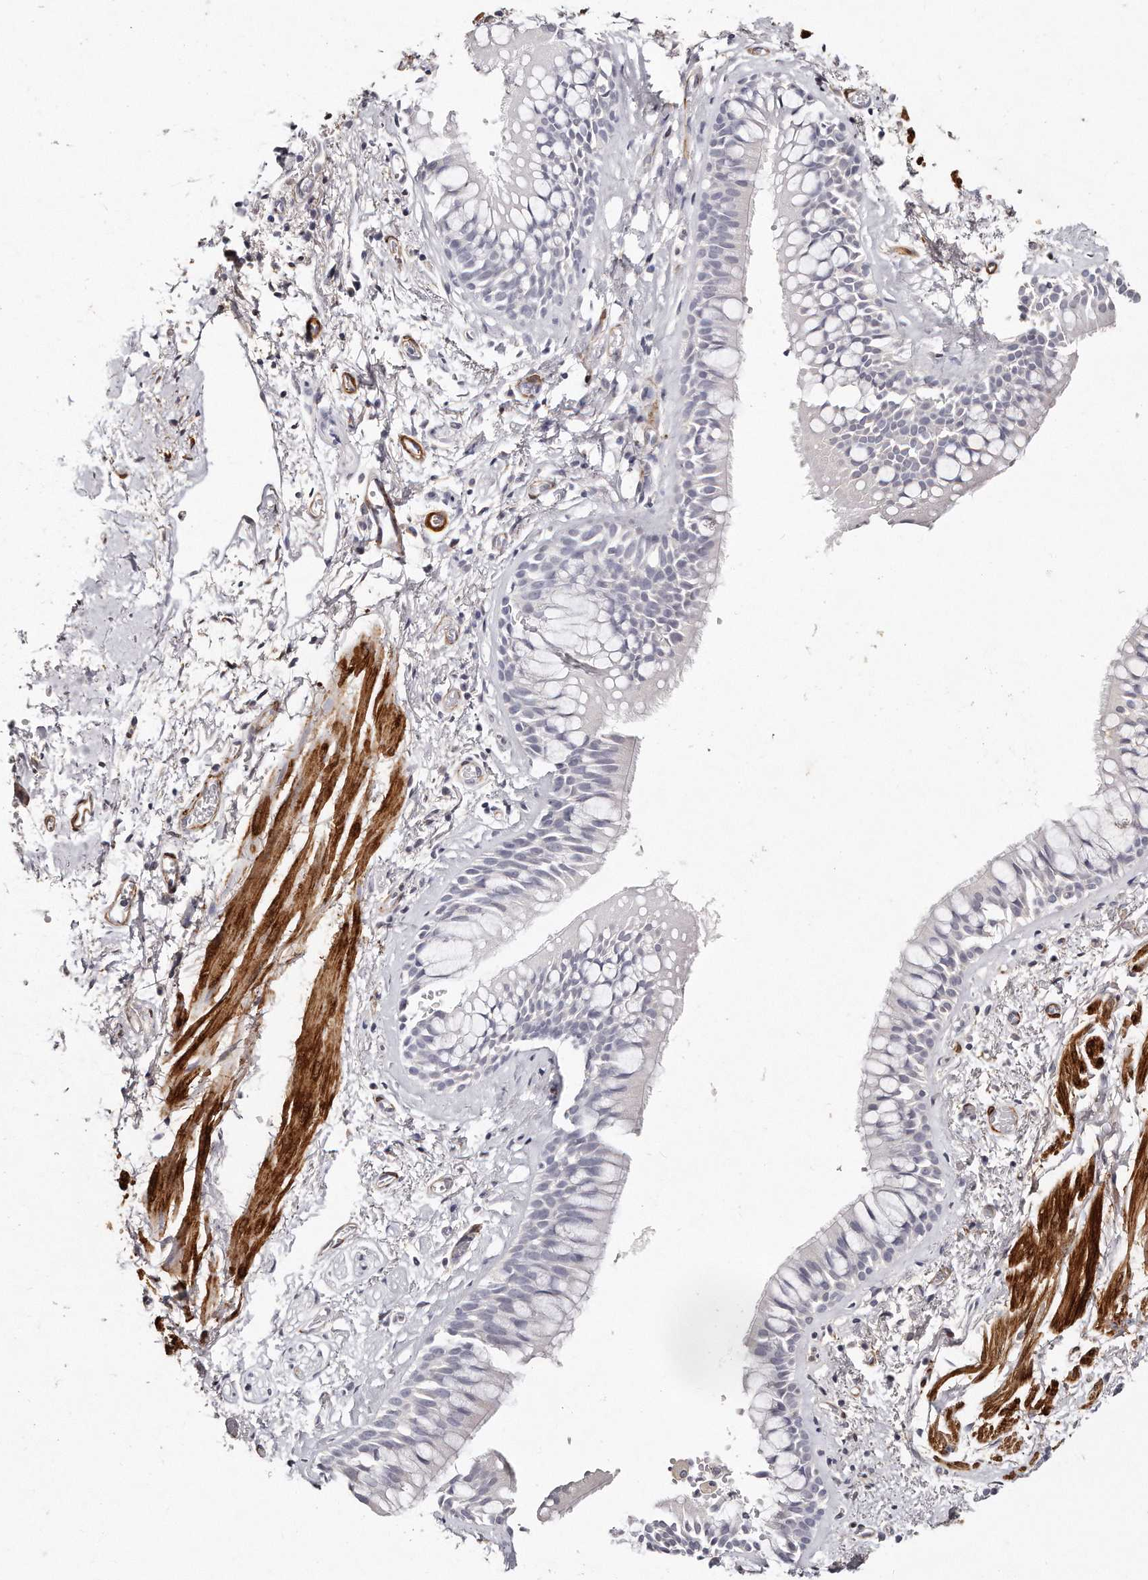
{"staining": {"intensity": "negative", "quantity": "none", "location": "none"}, "tissue": "bronchus", "cell_type": "Respiratory epithelial cells", "image_type": "normal", "snomed": [{"axis": "morphology", "description": "Normal tissue, NOS"}, {"axis": "morphology", "description": "Inflammation, NOS"}, {"axis": "topography", "description": "Cartilage tissue"}, {"axis": "topography", "description": "Bronchus"}, {"axis": "topography", "description": "Lung"}], "caption": "This is an IHC image of benign human bronchus. There is no staining in respiratory epithelial cells.", "gene": "LMOD1", "patient": {"sex": "female", "age": 64}}